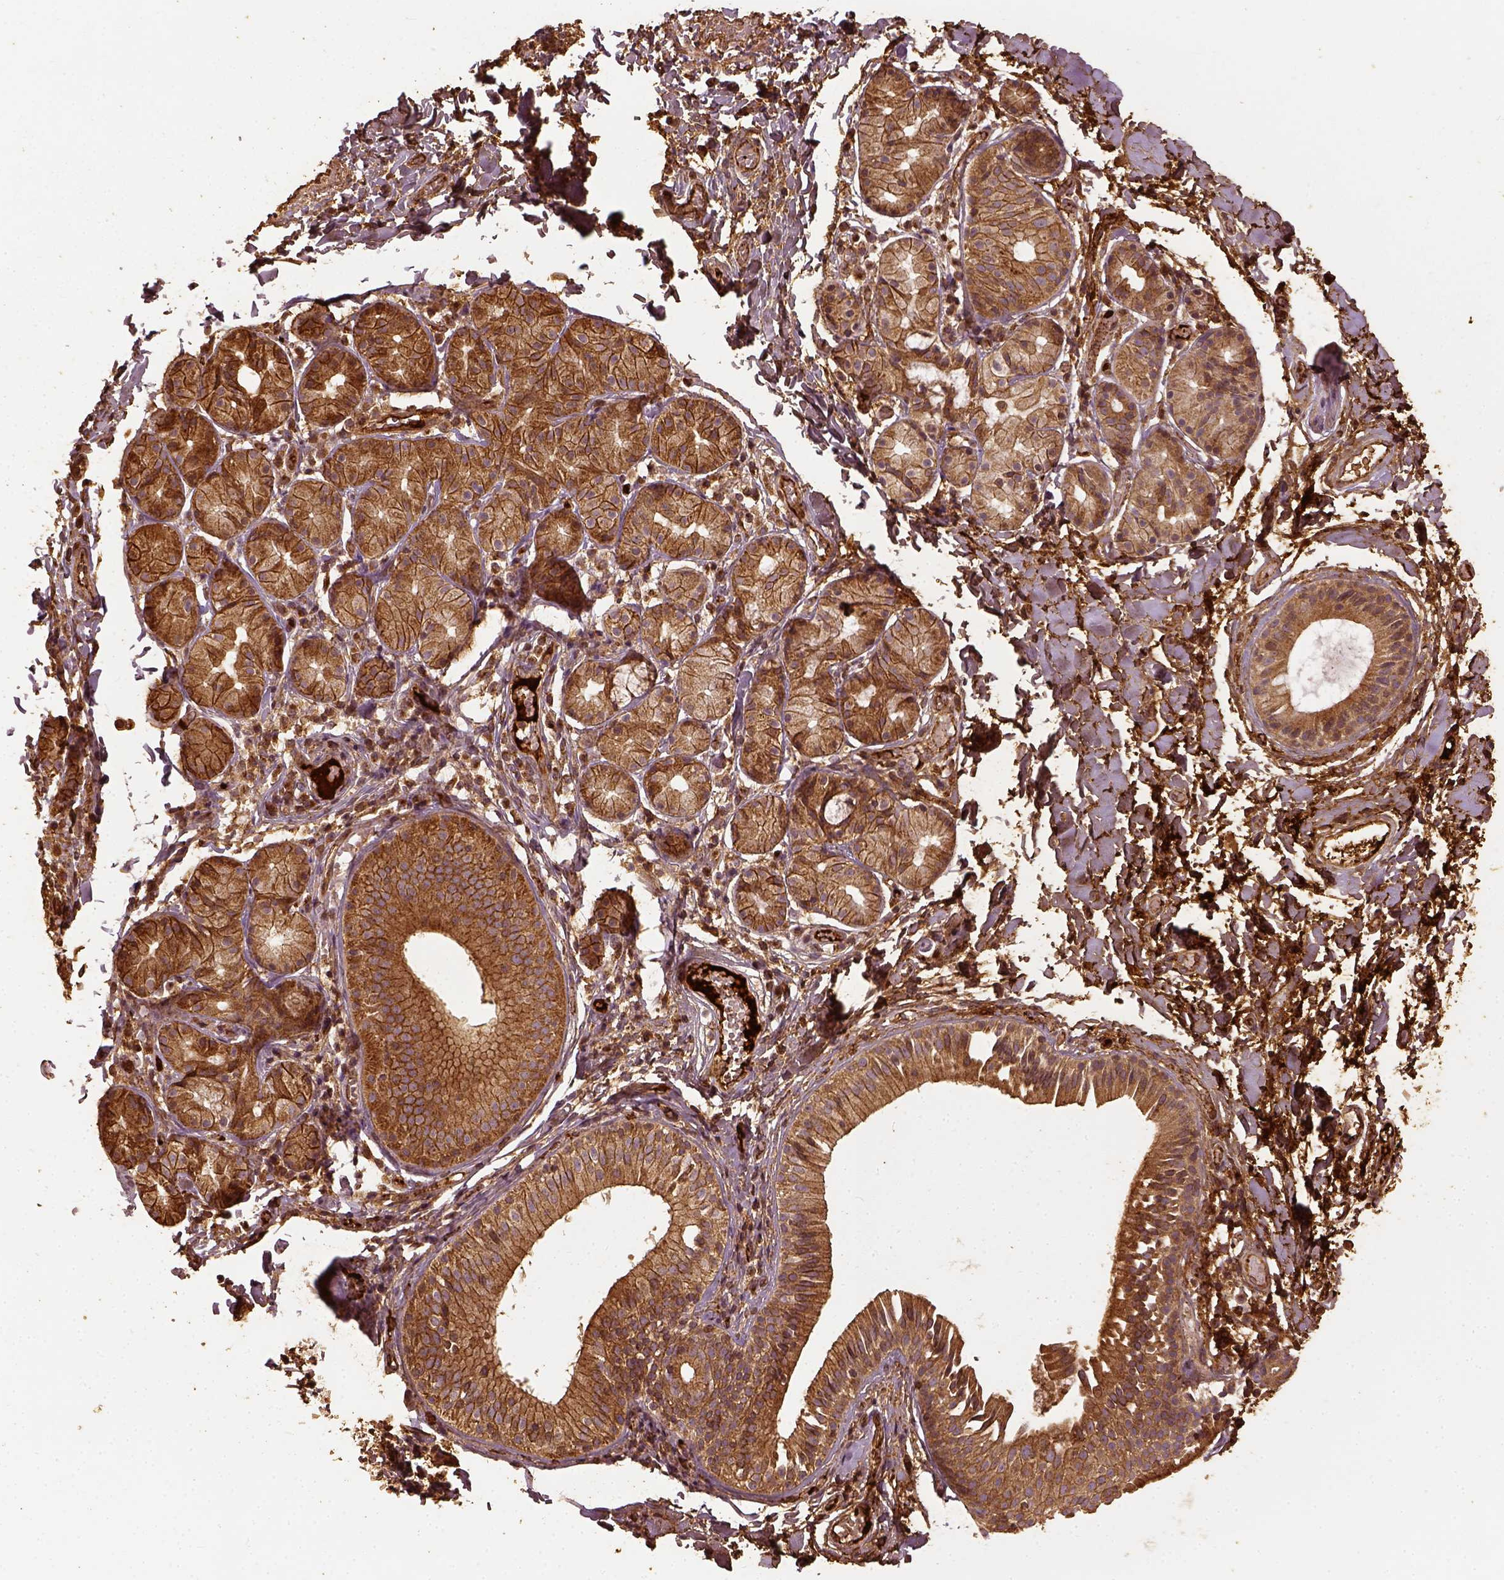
{"staining": {"intensity": "moderate", "quantity": ">75%", "location": "cytoplasmic/membranous"}, "tissue": "nasopharynx", "cell_type": "Respiratory epithelial cells", "image_type": "normal", "snomed": [{"axis": "morphology", "description": "Normal tissue, NOS"}, {"axis": "morphology", "description": "Basal cell carcinoma"}, {"axis": "topography", "description": "Cartilage tissue"}, {"axis": "topography", "description": "Nasopharynx"}, {"axis": "topography", "description": "Oral tissue"}], "caption": "Immunohistochemical staining of benign nasopharynx exhibits >75% levels of moderate cytoplasmic/membranous protein positivity in about >75% of respiratory epithelial cells. Immunohistochemistry (ihc) stains the protein of interest in brown and the nuclei are stained blue.", "gene": "VEGFA", "patient": {"sex": "female", "age": 77}}